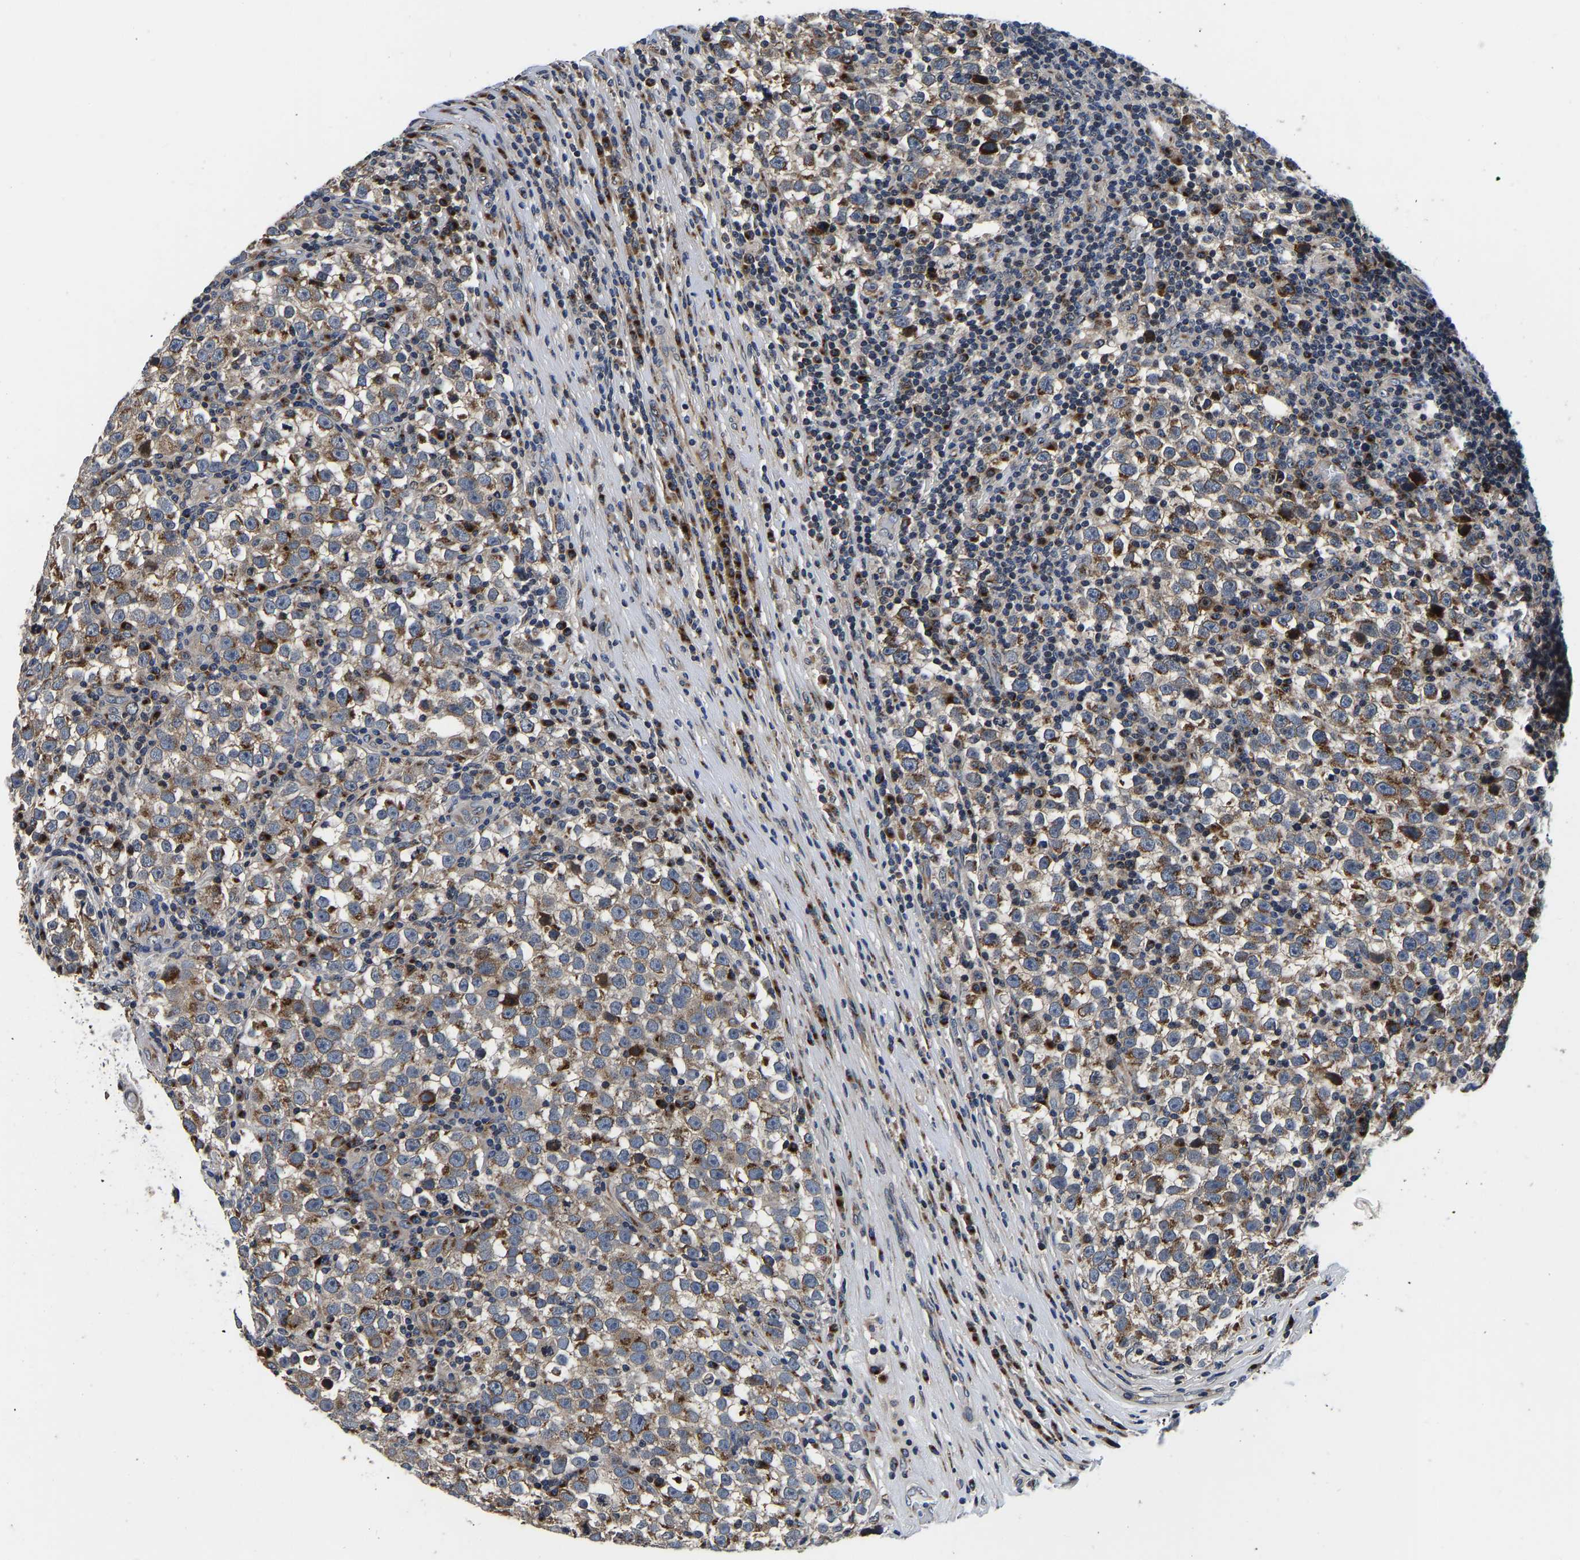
{"staining": {"intensity": "strong", "quantity": ">75%", "location": "cytoplasmic/membranous"}, "tissue": "testis cancer", "cell_type": "Tumor cells", "image_type": "cancer", "snomed": [{"axis": "morphology", "description": "Normal tissue, NOS"}, {"axis": "morphology", "description": "Seminoma, NOS"}, {"axis": "topography", "description": "Testis"}], "caption": "Protein analysis of seminoma (testis) tissue reveals strong cytoplasmic/membranous staining in approximately >75% of tumor cells.", "gene": "RABAC1", "patient": {"sex": "male", "age": 43}}